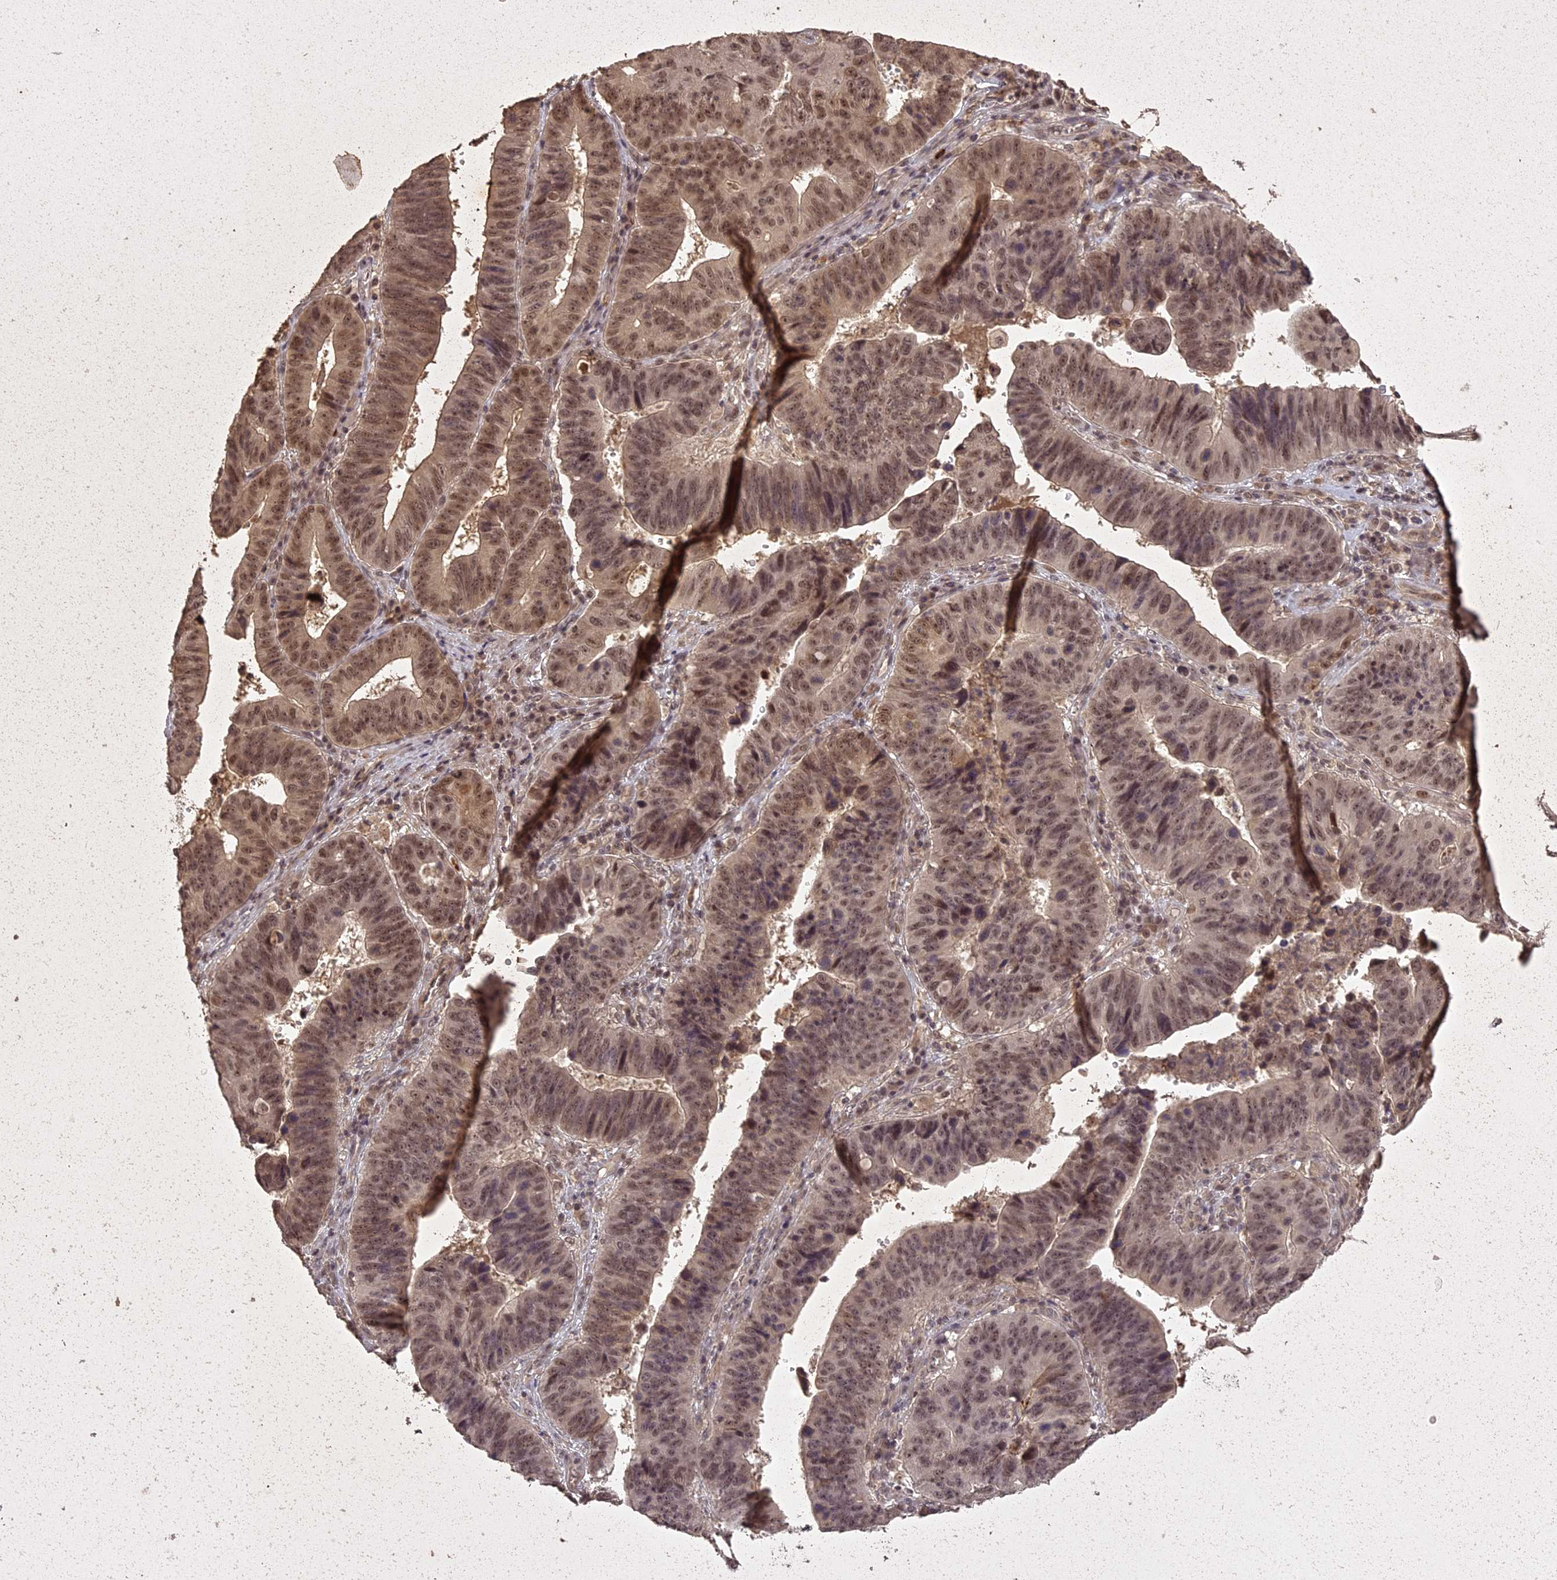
{"staining": {"intensity": "moderate", "quantity": ">75%", "location": "cytoplasmic/membranous,nuclear"}, "tissue": "stomach cancer", "cell_type": "Tumor cells", "image_type": "cancer", "snomed": [{"axis": "morphology", "description": "Adenocarcinoma, NOS"}, {"axis": "topography", "description": "Stomach"}], "caption": "IHC of human adenocarcinoma (stomach) demonstrates medium levels of moderate cytoplasmic/membranous and nuclear positivity in about >75% of tumor cells. The staining was performed using DAB to visualize the protein expression in brown, while the nuclei were stained in blue with hematoxylin (Magnification: 20x).", "gene": "LIN37", "patient": {"sex": "male", "age": 59}}